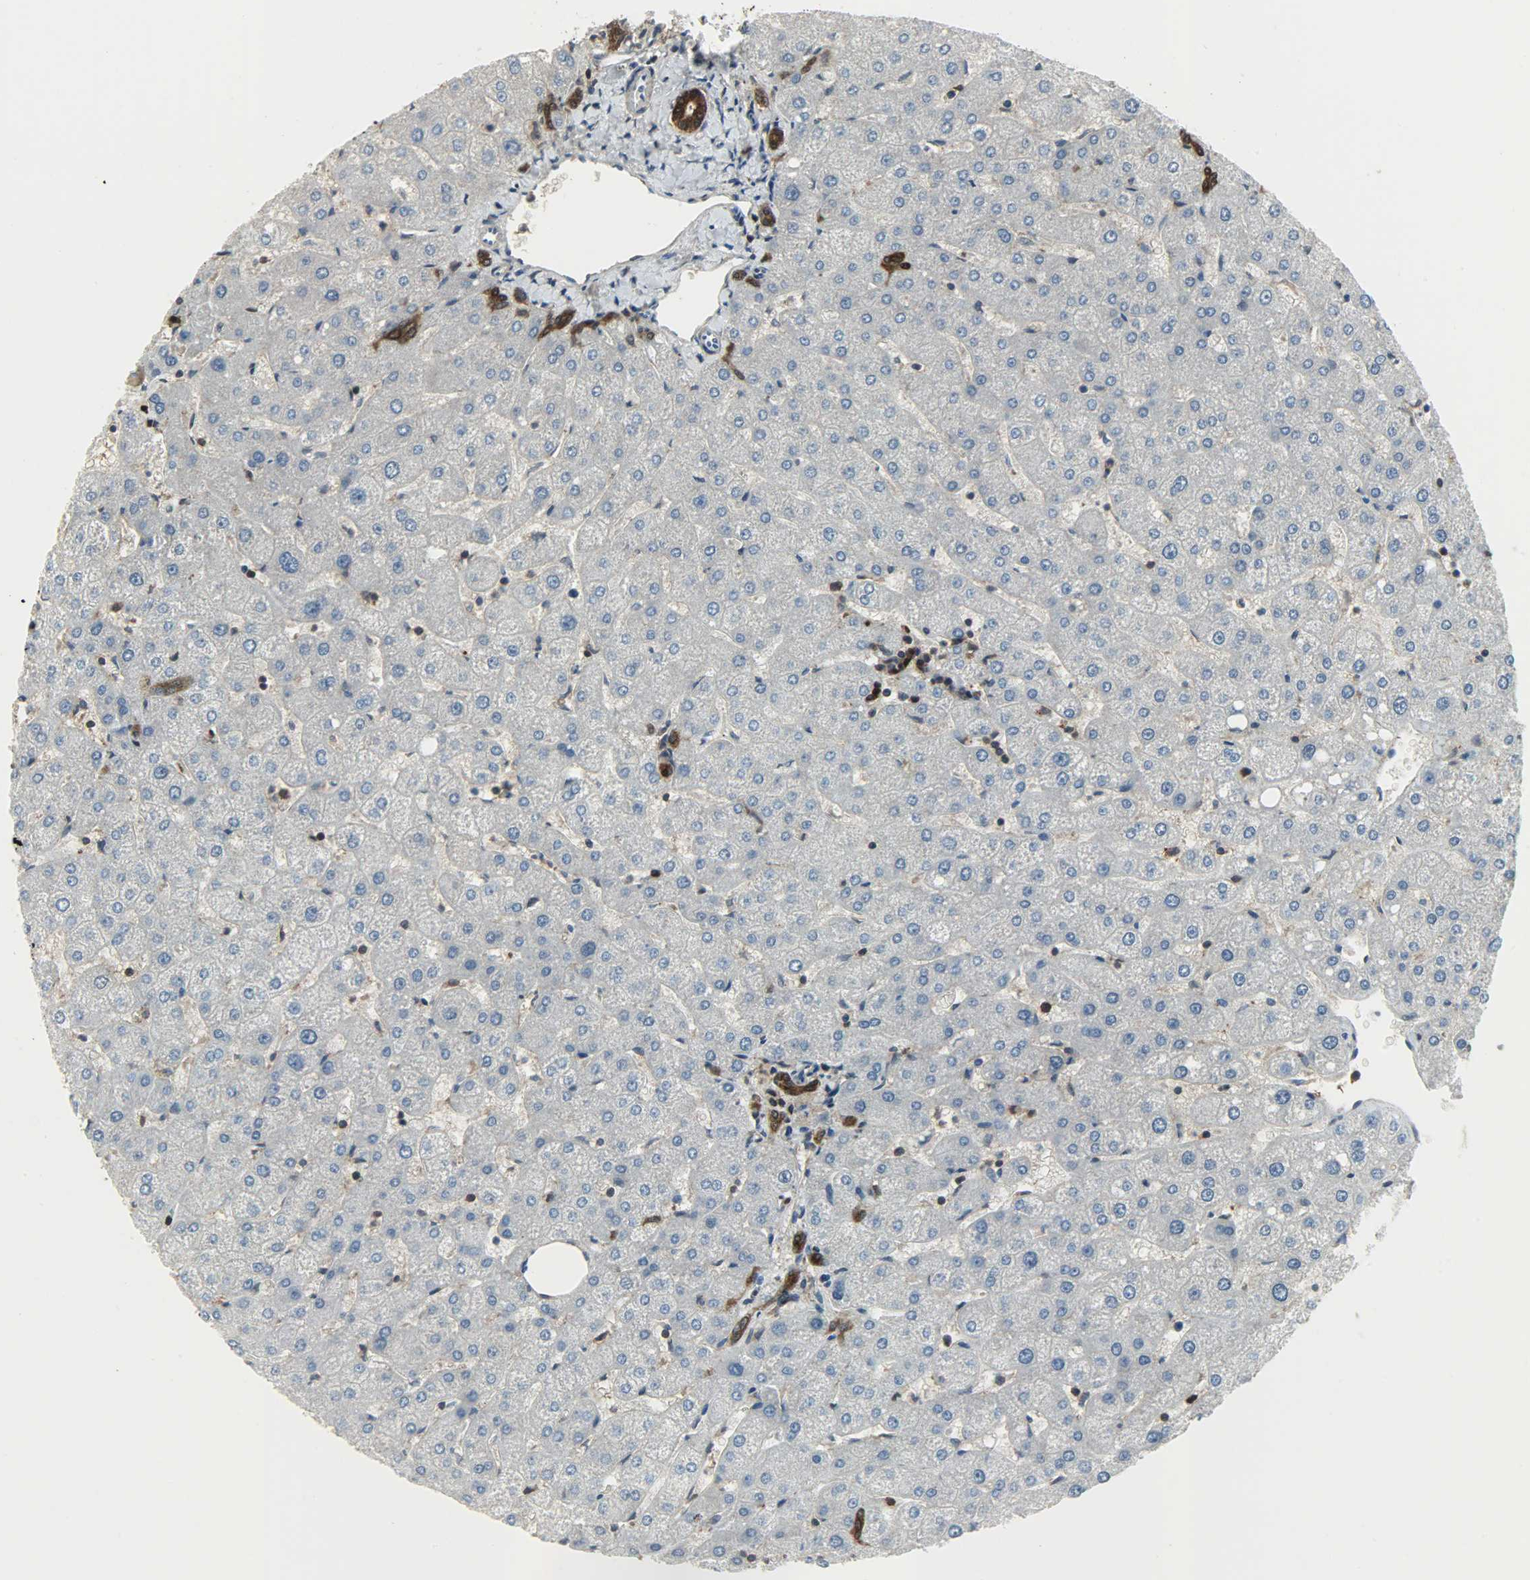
{"staining": {"intensity": "strong", "quantity": ">75%", "location": "cytoplasmic/membranous"}, "tissue": "liver", "cell_type": "Cholangiocytes", "image_type": "normal", "snomed": [{"axis": "morphology", "description": "Normal tissue, NOS"}, {"axis": "topography", "description": "Liver"}], "caption": "The immunohistochemical stain highlights strong cytoplasmic/membranous expression in cholangiocytes of benign liver.", "gene": "LDHB", "patient": {"sex": "male", "age": 67}}